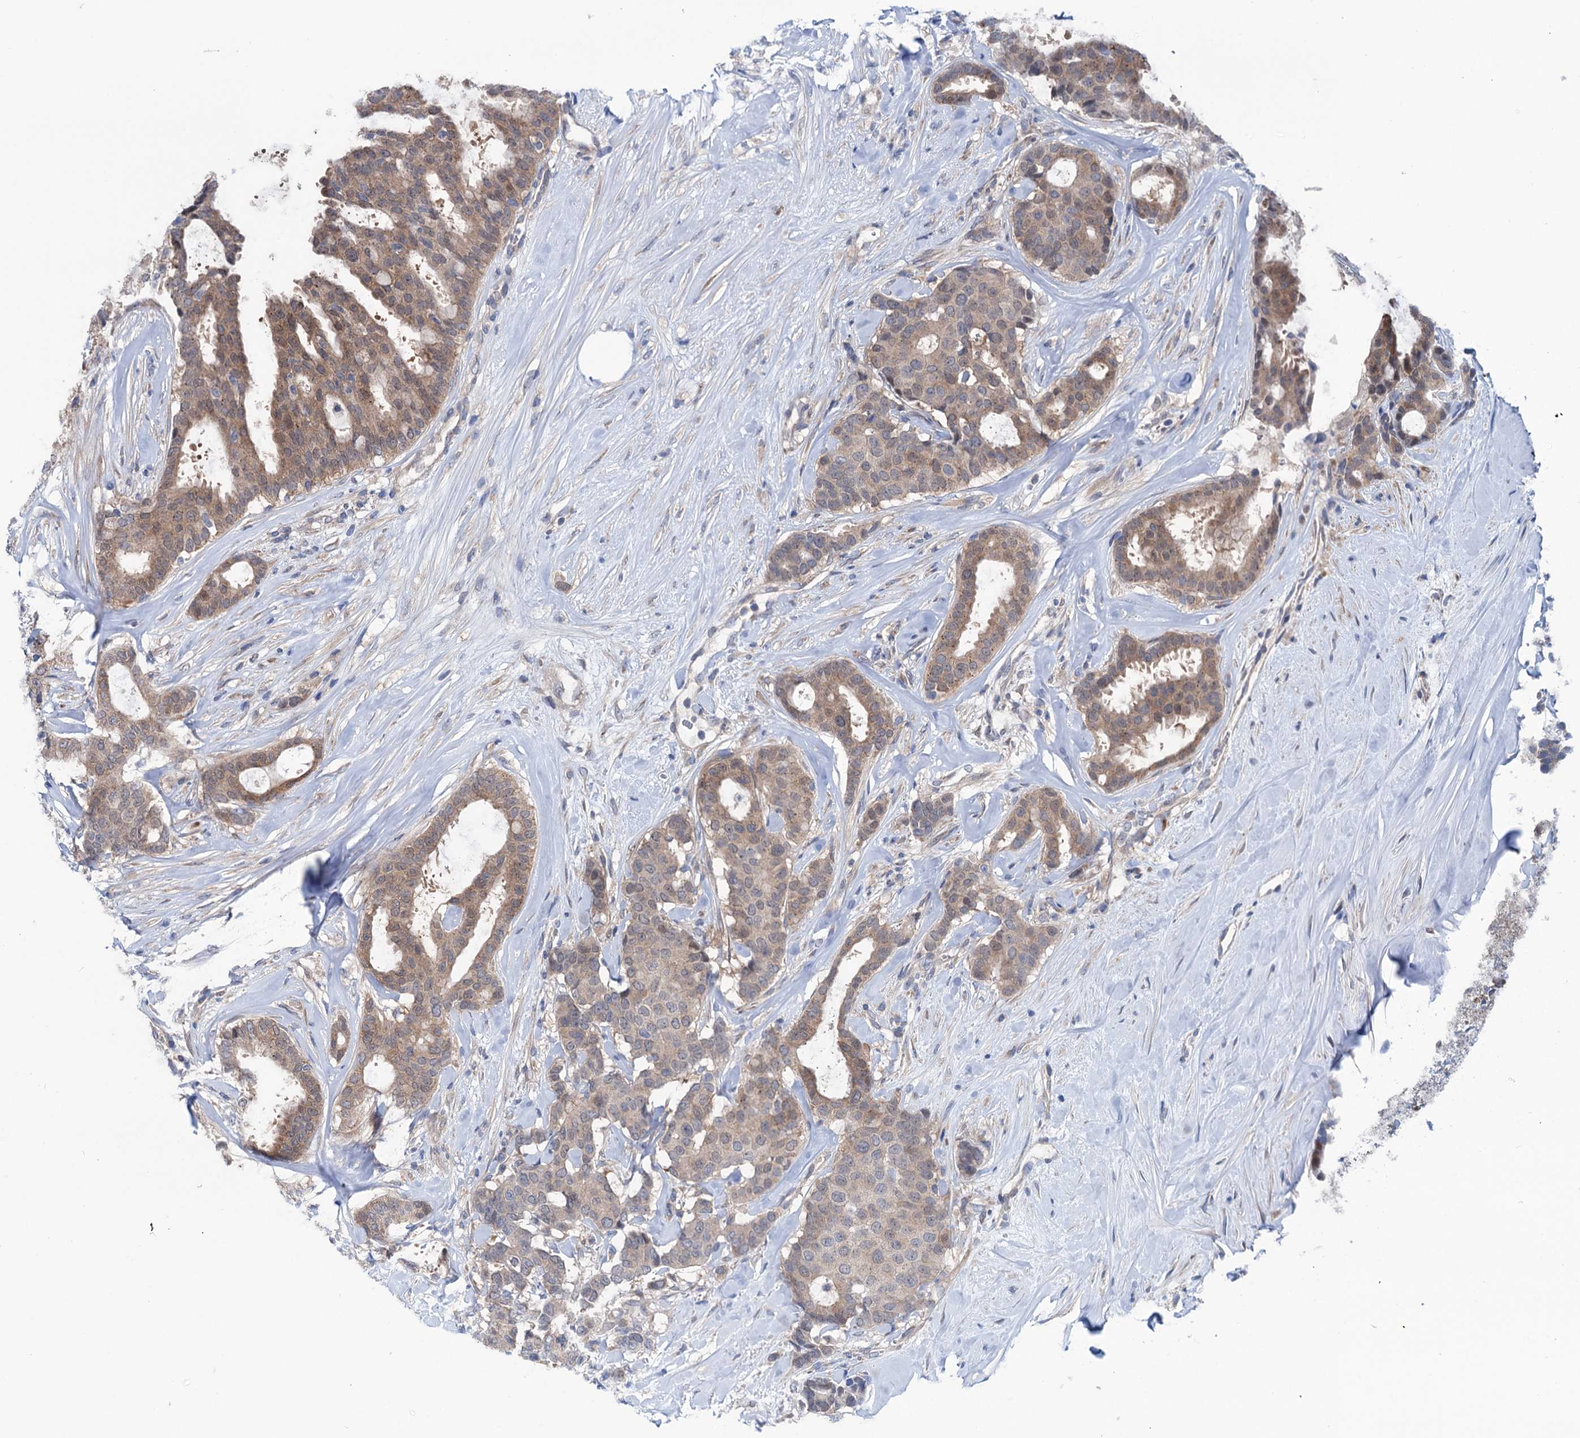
{"staining": {"intensity": "weak", "quantity": "25%-75%", "location": "cytoplasmic/membranous"}, "tissue": "breast cancer", "cell_type": "Tumor cells", "image_type": "cancer", "snomed": [{"axis": "morphology", "description": "Duct carcinoma"}, {"axis": "topography", "description": "Breast"}], "caption": "Invasive ductal carcinoma (breast) tissue reveals weak cytoplasmic/membranous expression in approximately 25%-75% of tumor cells", "gene": "EYA4", "patient": {"sex": "female", "age": 75}}